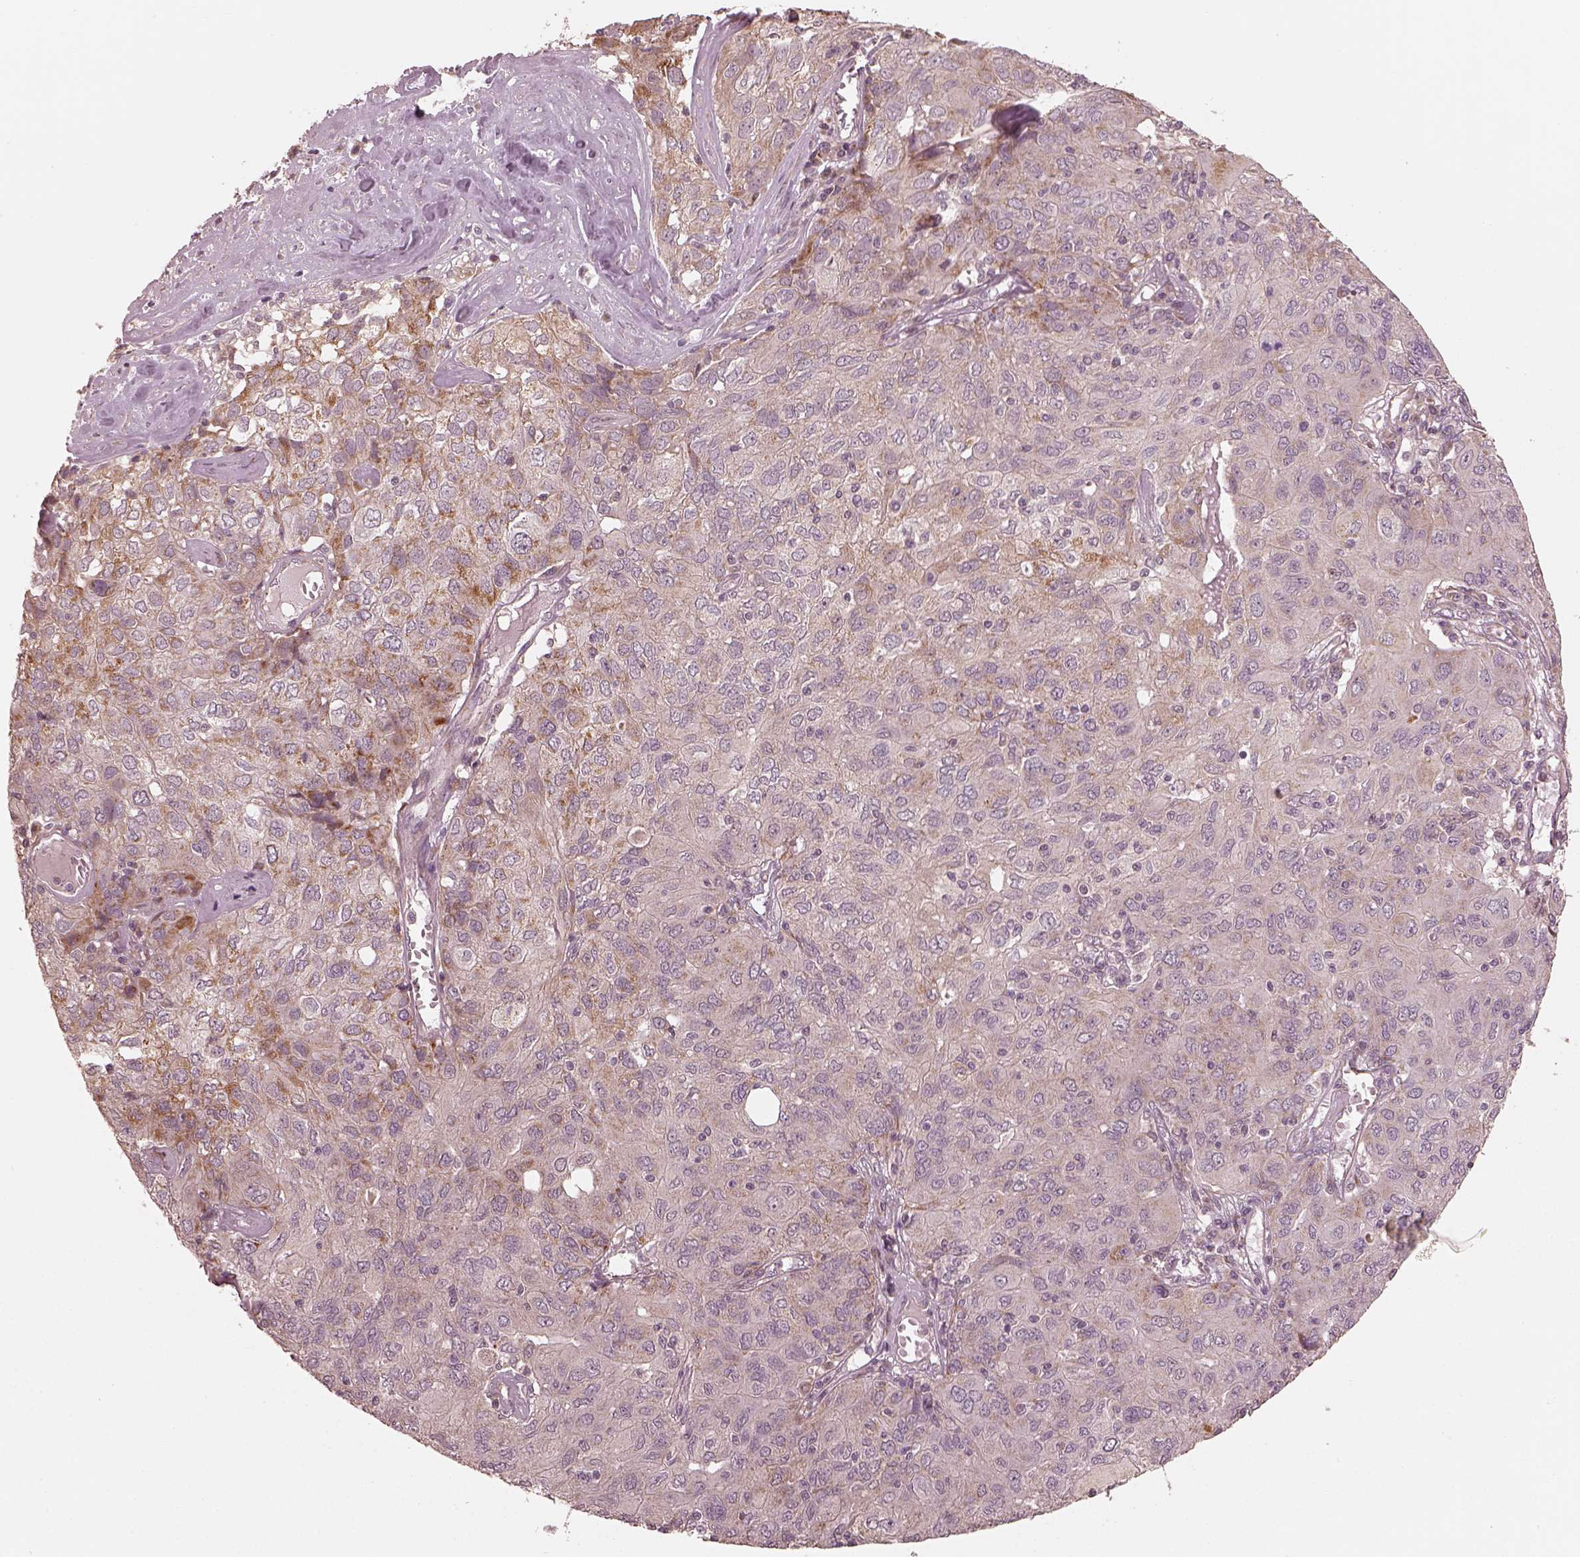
{"staining": {"intensity": "weak", "quantity": "<25%", "location": "cytoplasmic/membranous"}, "tissue": "ovarian cancer", "cell_type": "Tumor cells", "image_type": "cancer", "snomed": [{"axis": "morphology", "description": "Carcinoma, endometroid"}, {"axis": "topography", "description": "Ovary"}], "caption": "IHC photomicrograph of ovarian cancer (endometroid carcinoma) stained for a protein (brown), which shows no positivity in tumor cells.", "gene": "SLC25A46", "patient": {"sex": "female", "age": 50}}